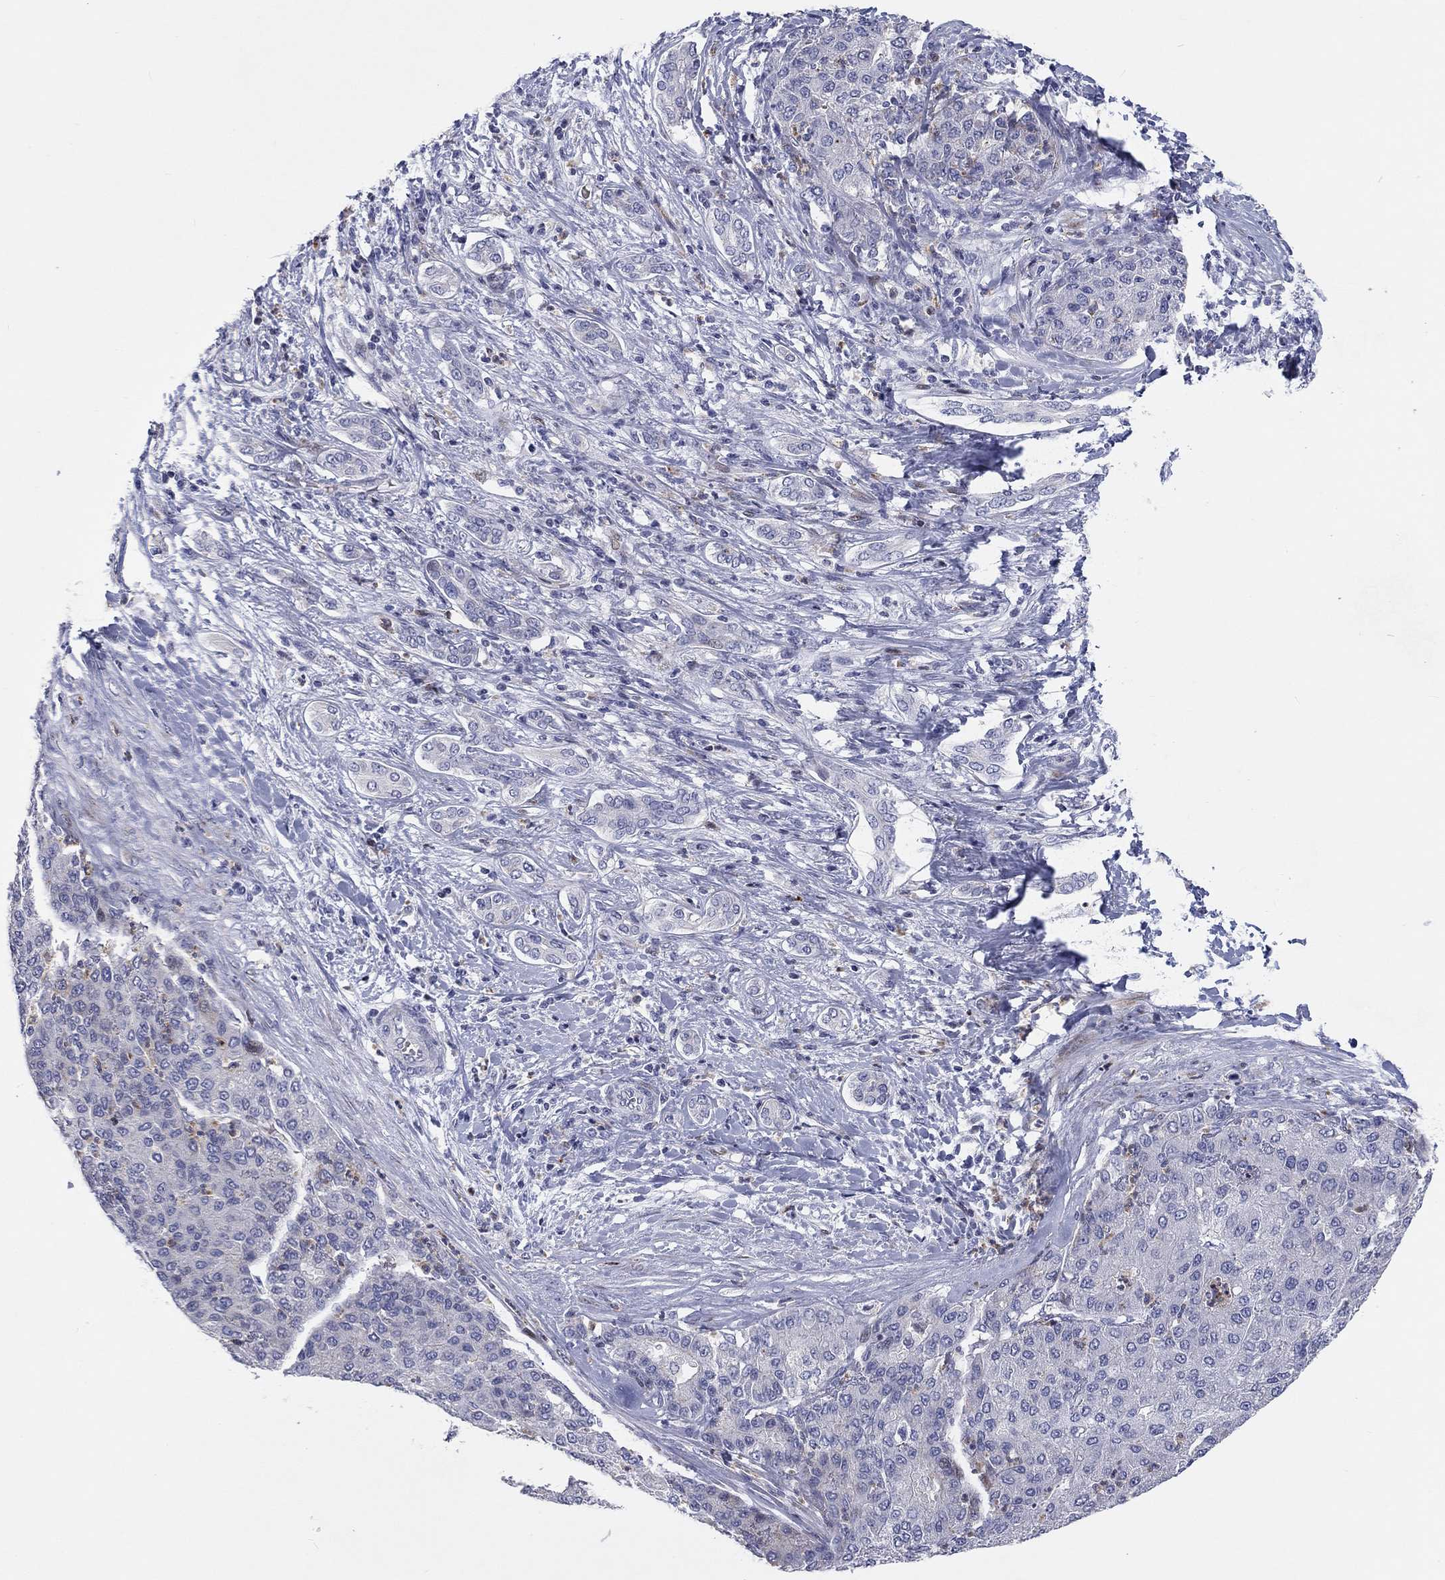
{"staining": {"intensity": "strong", "quantity": "<25%", "location": "cytoplasmic/membranous"}, "tissue": "liver cancer", "cell_type": "Tumor cells", "image_type": "cancer", "snomed": [{"axis": "morphology", "description": "Carcinoma, Hepatocellular, NOS"}, {"axis": "topography", "description": "Liver"}], "caption": "An IHC image of tumor tissue is shown. Protein staining in brown shows strong cytoplasmic/membranous positivity in liver hepatocellular carcinoma within tumor cells.", "gene": "ARHGAP36", "patient": {"sex": "male", "age": 65}}